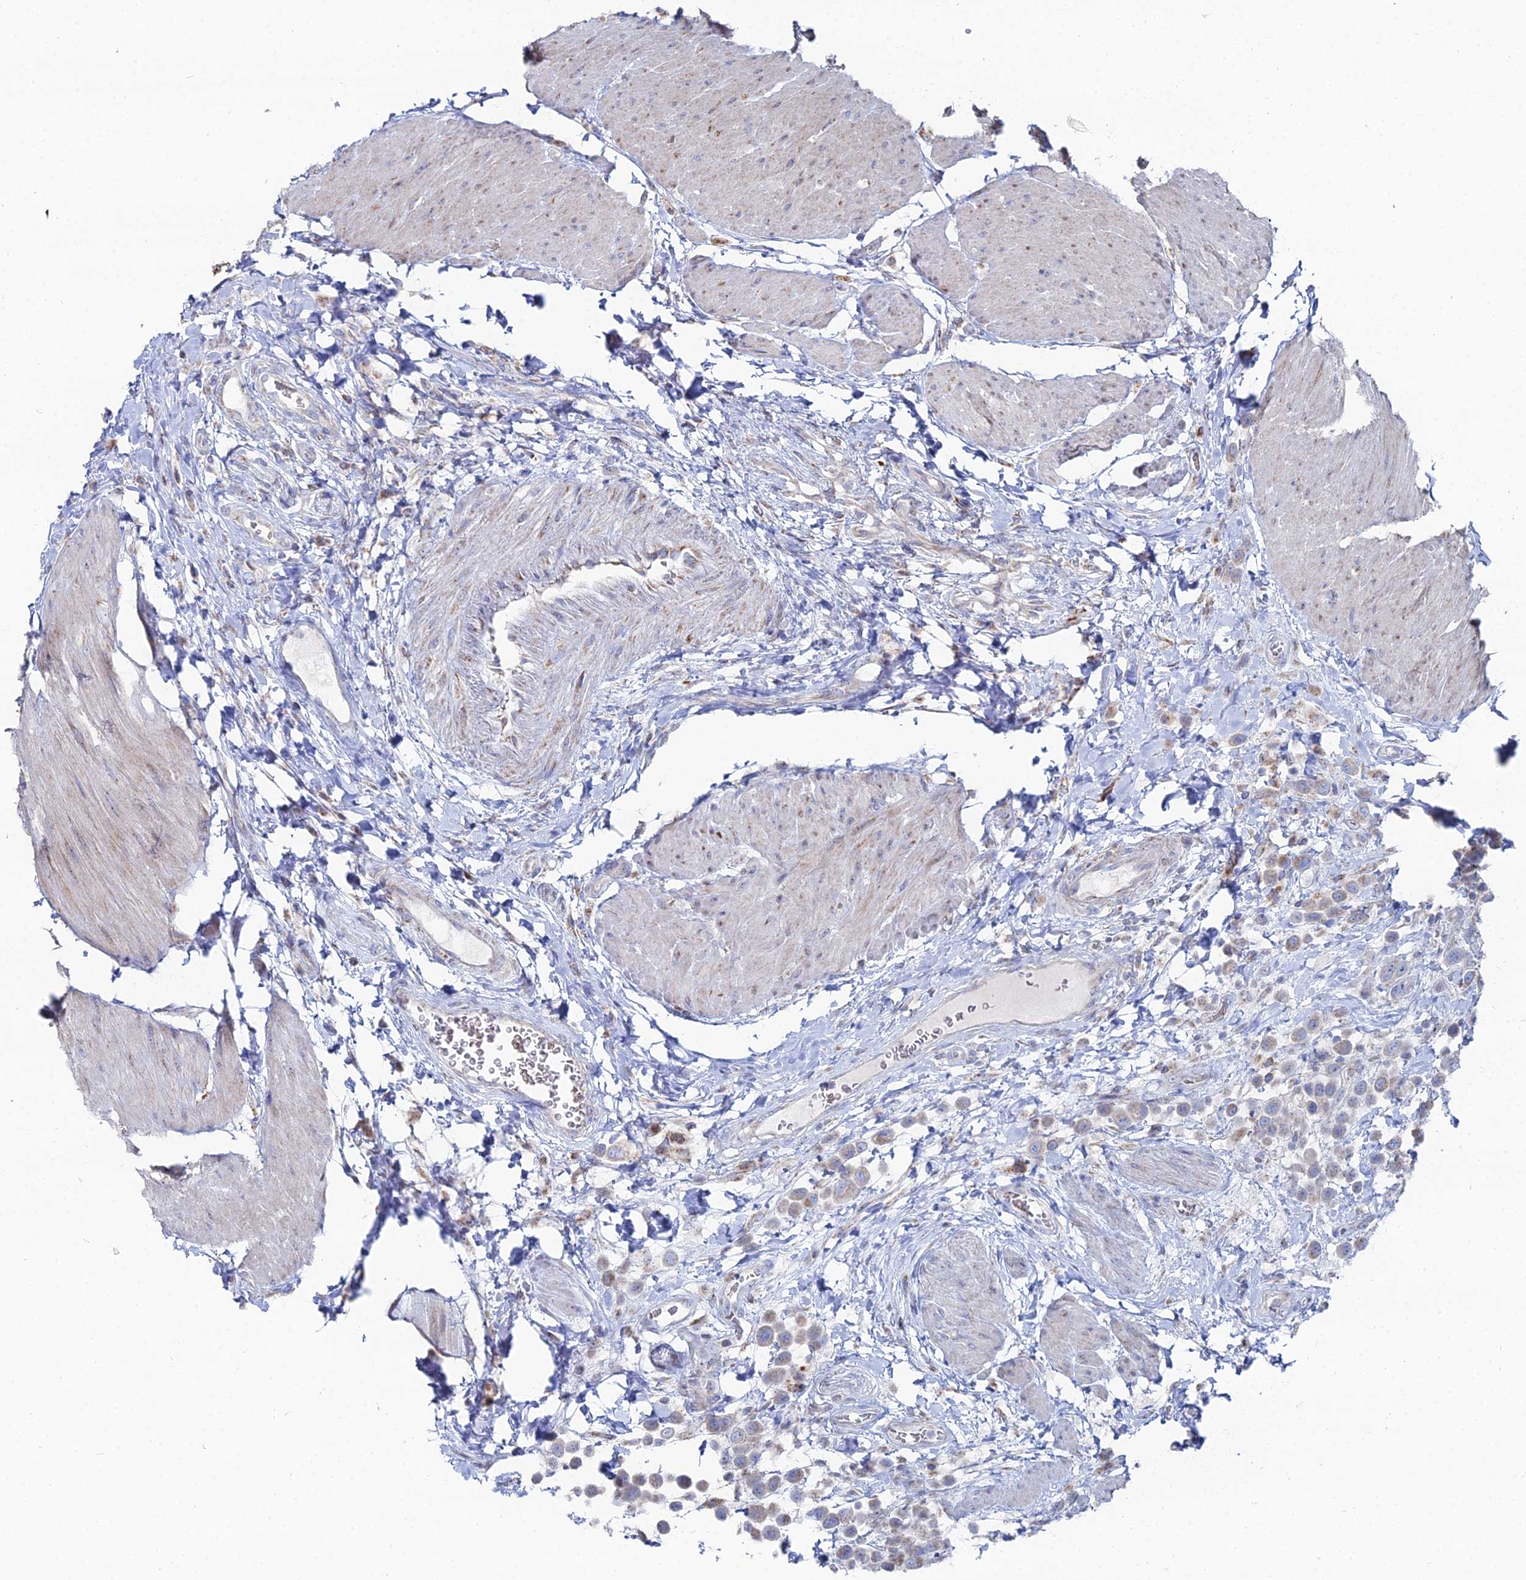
{"staining": {"intensity": "weak", "quantity": "25%-75%", "location": "cytoplasmic/membranous"}, "tissue": "urothelial cancer", "cell_type": "Tumor cells", "image_type": "cancer", "snomed": [{"axis": "morphology", "description": "Urothelial carcinoma, High grade"}, {"axis": "topography", "description": "Urinary bladder"}], "caption": "Brown immunohistochemical staining in high-grade urothelial carcinoma reveals weak cytoplasmic/membranous positivity in approximately 25%-75% of tumor cells.", "gene": "MPC1", "patient": {"sex": "male", "age": 50}}